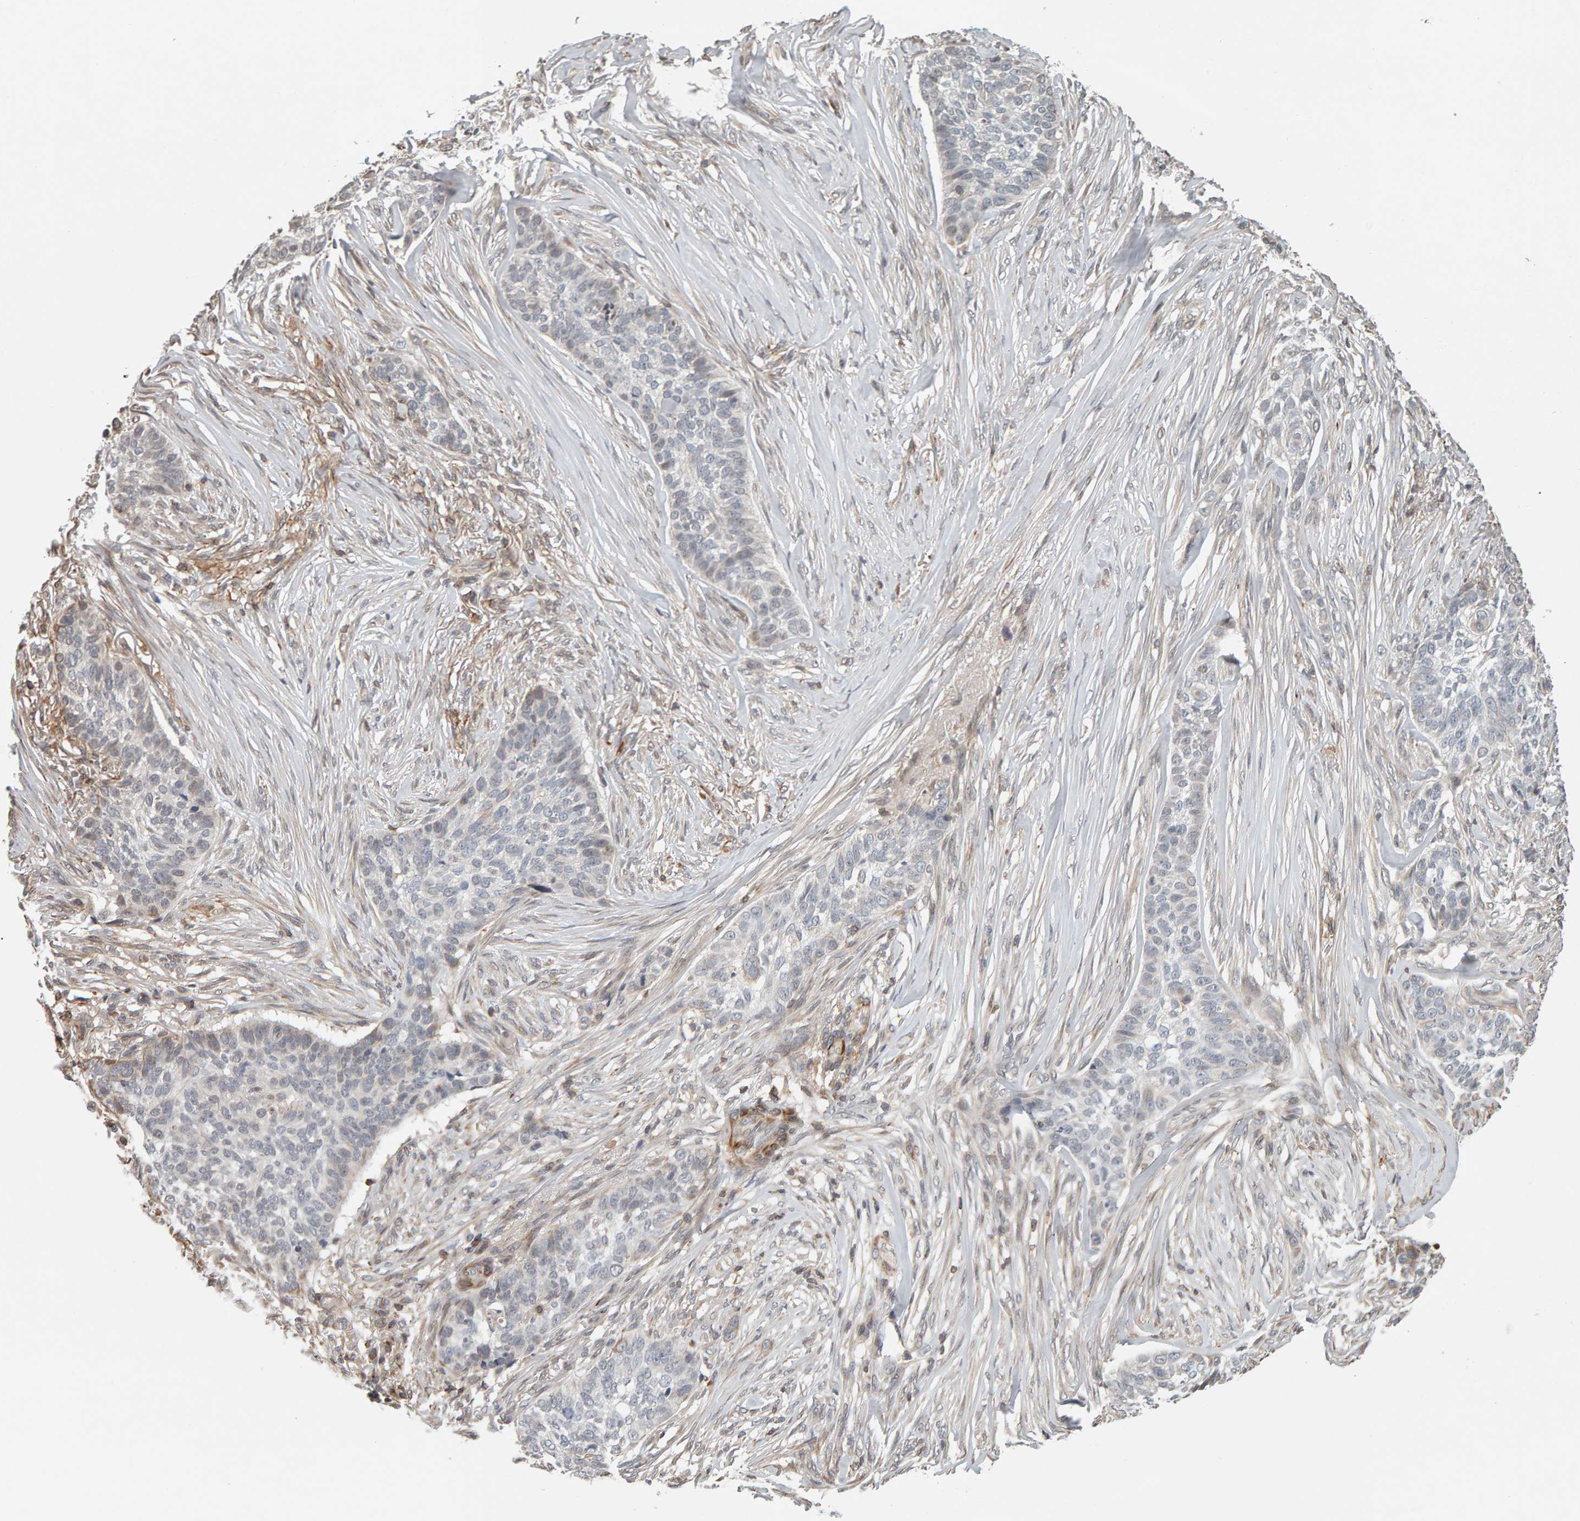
{"staining": {"intensity": "weak", "quantity": "25%-75%", "location": "cytoplasmic/membranous"}, "tissue": "skin cancer", "cell_type": "Tumor cells", "image_type": "cancer", "snomed": [{"axis": "morphology", "description": "Basal cell carcinoma"}, {"axis": "topography", "description": "Skin"}], "caption": "Human basal cell carcinoma (skin) stained for a protein (brown) reveals weak cytoplasmic/membranous positive positivity in about 25%-75% of tumor cells.", "gene": "TEFM", "patient": {"sex": "male", "age": 85}}